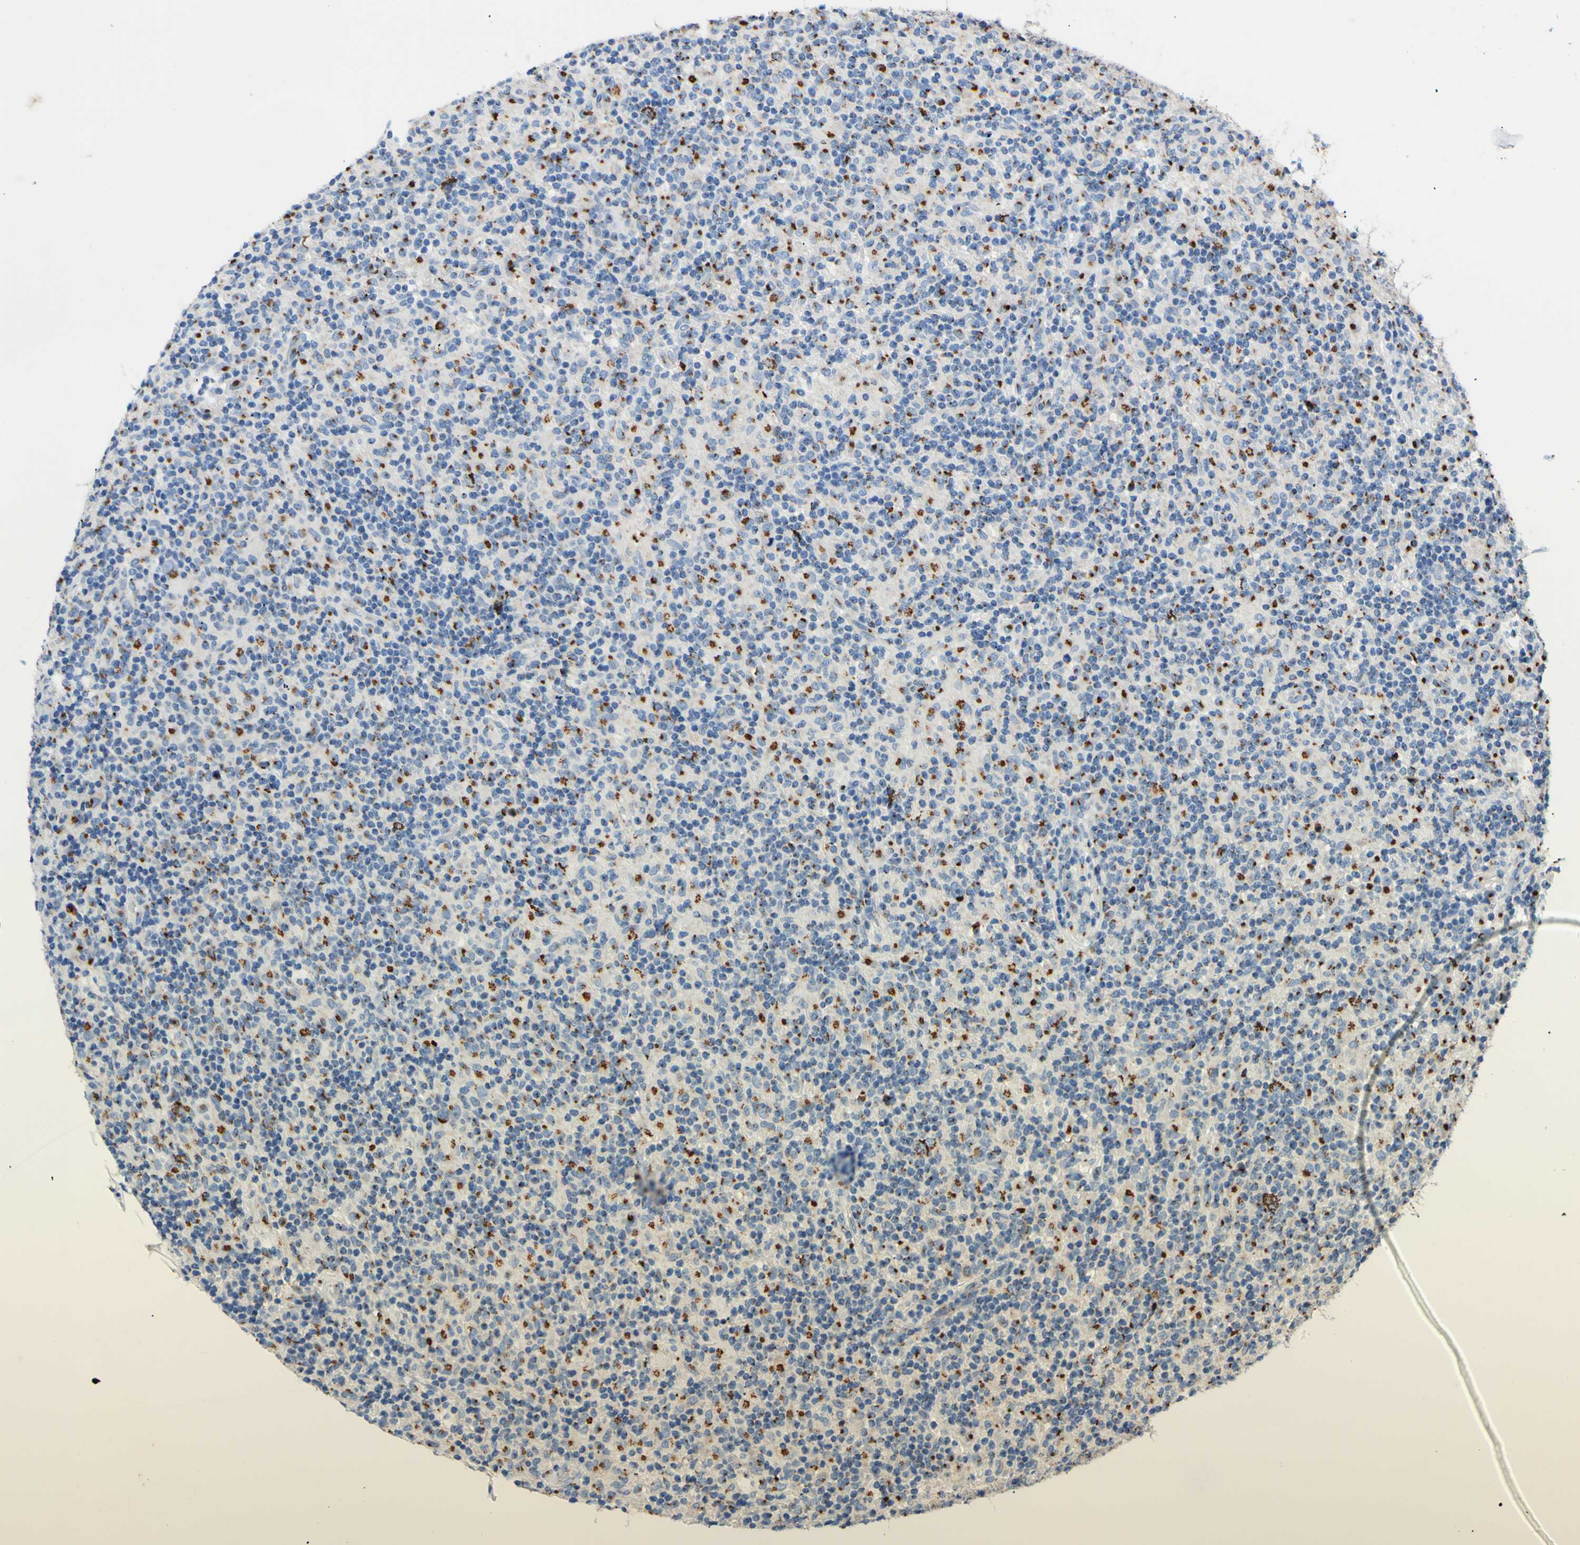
{"staining": {"intensity": "weak", "quantity": ">75%", "location": "cytoplasmic/membranous"}, "tissue": "lymphoma", "cell_type": "Tumor cells", "image_type": "cancer", "snomed": [{"axis": "morphology", "description": "Hodgkin's disease, NOS"}, {"axis": "topography", "description": "Lymph node"}], "caption": "This photomicrograph exhibits immunohistochemistry staining of lymphoma, with low weak cytoplasmic/membranous expression in approximately >75% of tumor cells.", "gene": "GALNT2", "patient": {"sex": "male", "age": 70}}